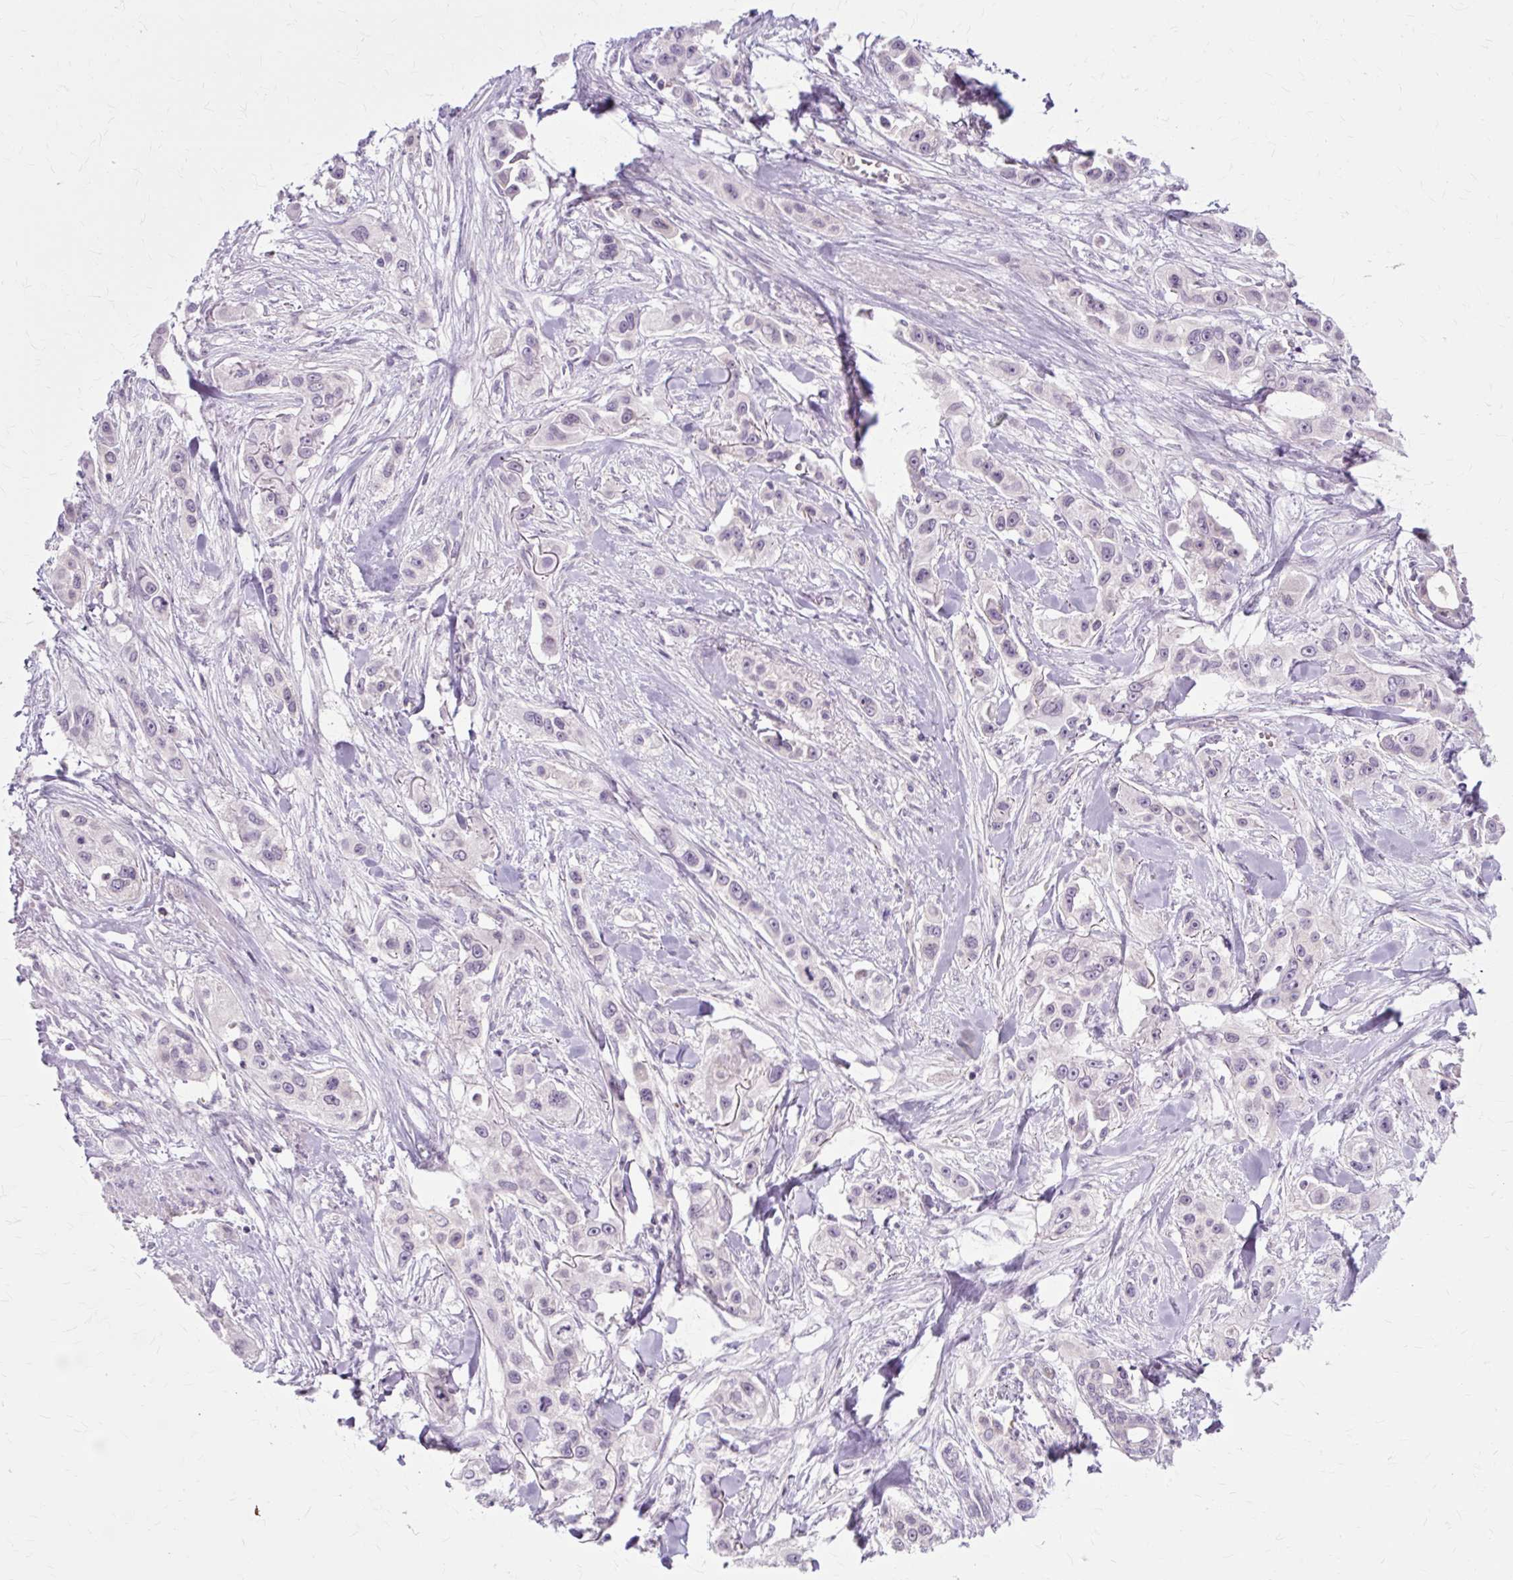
{"staining": {"intensity": "negative", "quantity": "none", "location": "none"}, "tissue": "skin cancer", "cell_type": "Tumor cells", "image_type": "cancer", "snomed": [{"axis": "morphology", "description": "Squamous cell carcinoma, NOS"}, {"axis": "topography", "description": "Skin"}], "caption": "Immunohistochemistry photomicrograph of human skin squamous cell carcinoma stained for a protein (brown), which displays no staining in tumor cells.", "gene": "ZNF35", "patient": {"sex": "male", "age": 63}}